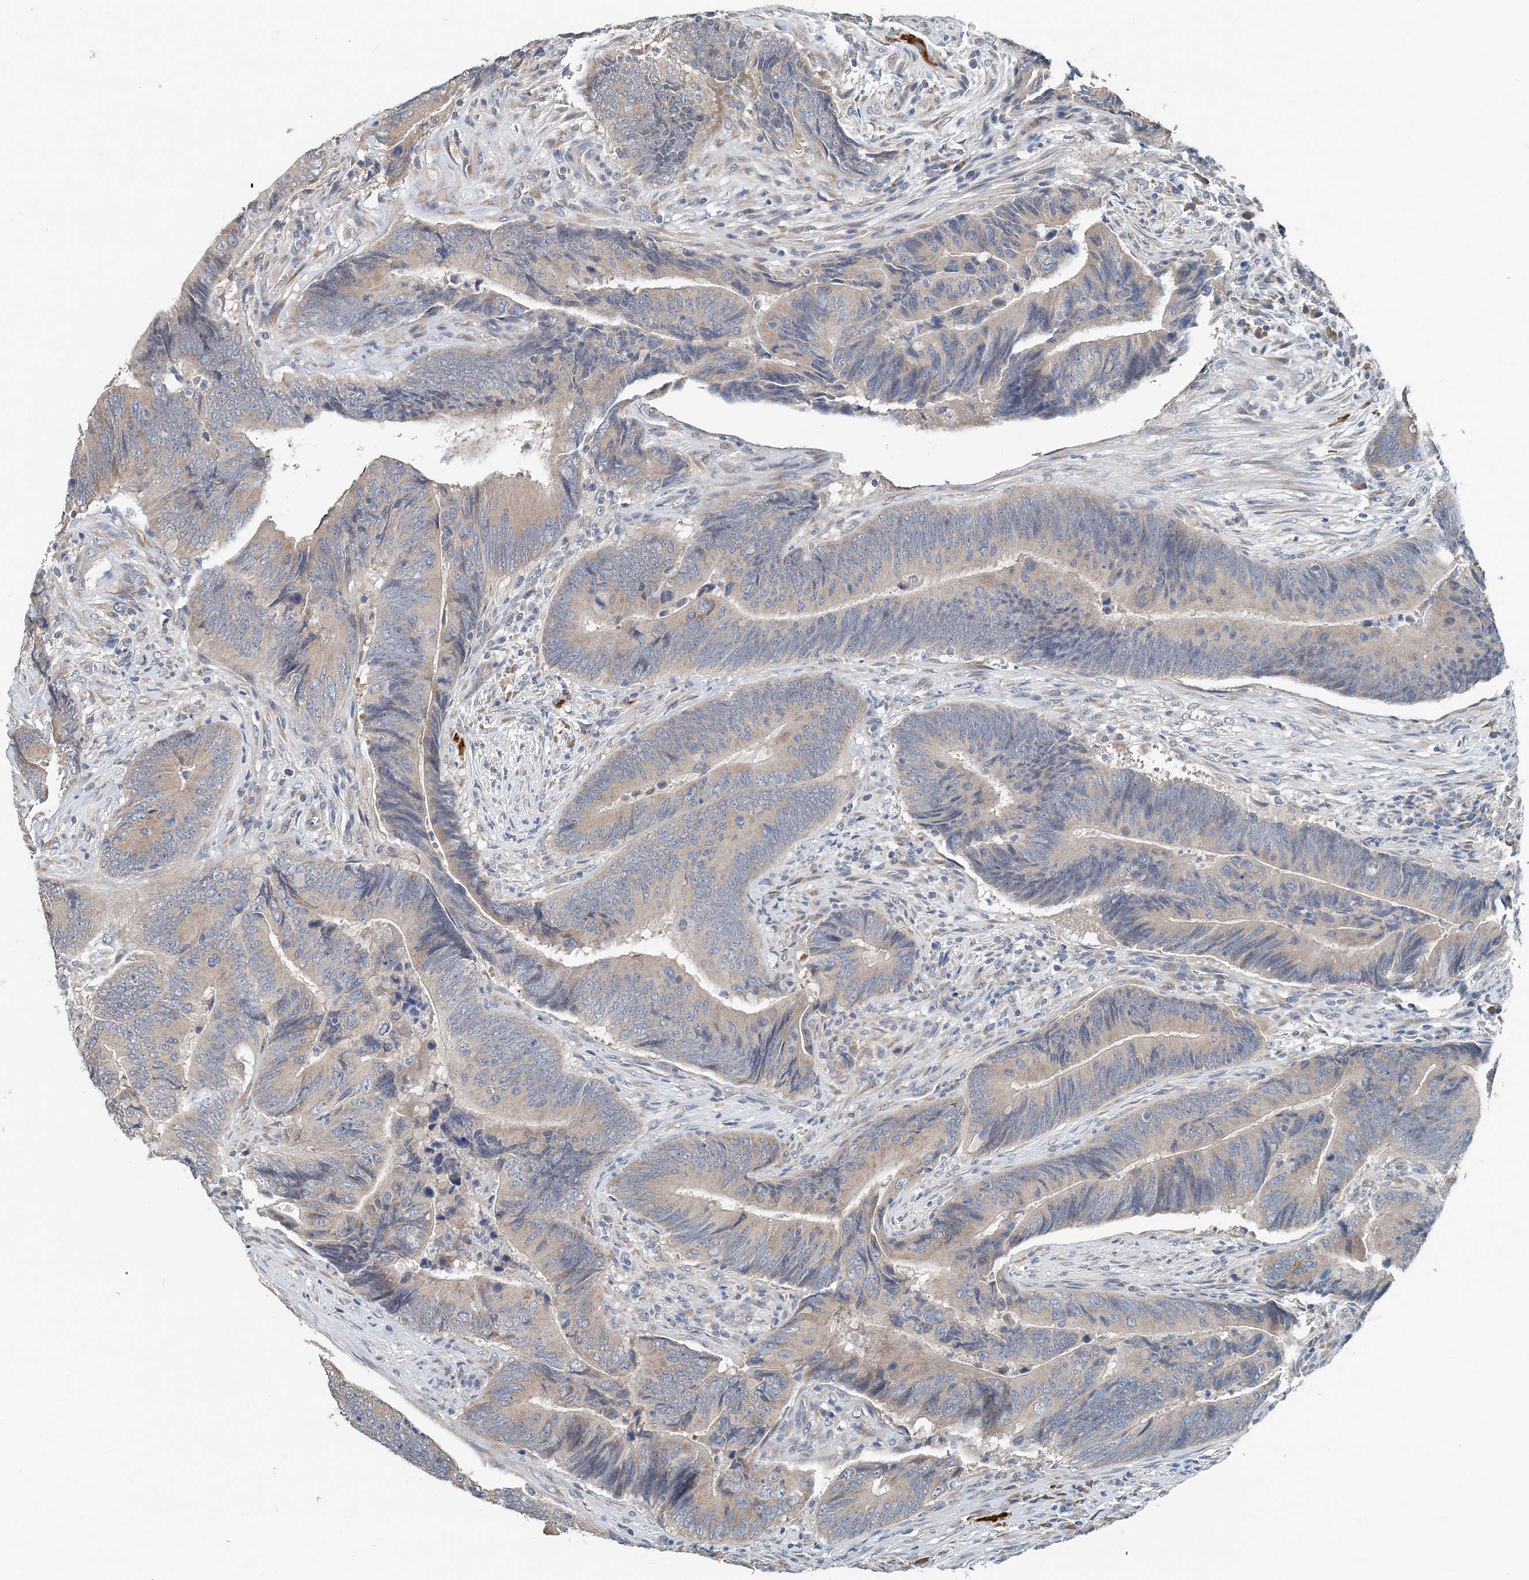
{"staining": {"intensity": "negative", "quantity": "none", "location": "none"}, "tissue": "colorectal cancer", "cell_type": "Tumor cells", "image_type": "cancer", "snomed": [{"axis": "morphology", "description": "Normal tissue, NOS"}, {"axis": "morphology", "description": "Adenocarcinoma, NOS"}, {"axis": "topography", "description": "Colon"}], "caption": "DAB immunohistochemical staining of colorectal cancer (adenocarcinoma) exhibits no significant expression in tumor cells.", "gene": "EEF1A2", "patient": {"sex": "male", "age": 56}}